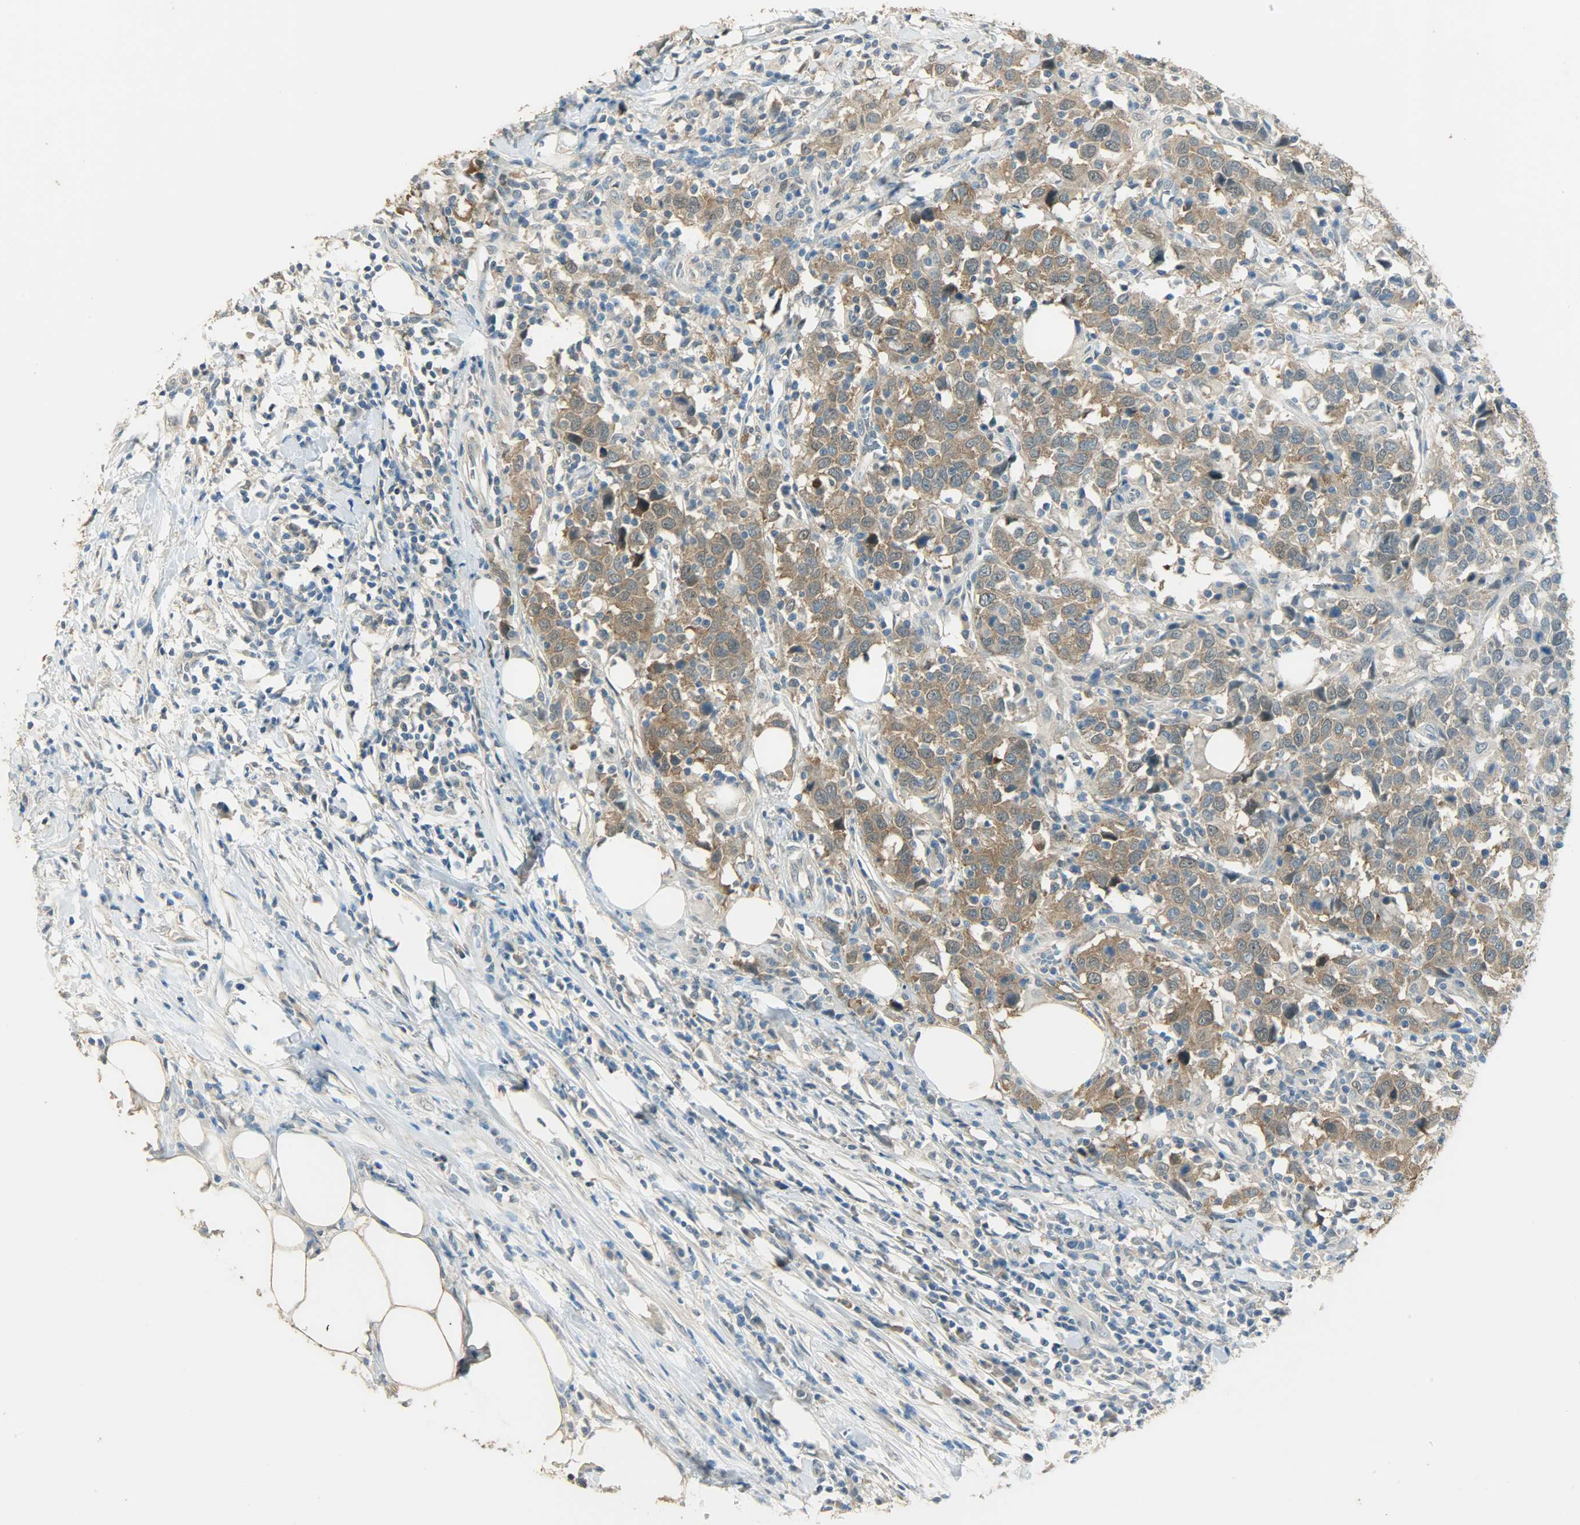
{"staining": {"intensity": "moderate", "quantity": ">75%", "location": "cytoplasmic/membranous"}, "tissue": "urothelial cancer", "cell_type": "Tumor cells", "image_type": "cancer", "snomed": [{"axis": "morphology", "description": "Urothelial carcinoma, High grade"}, {"axis": "topography", "description": "Urinary bladder"}], "caption": "A brown stain labels moderate cytoplasmic/membranous positivity of a protein in human high-grade urothelial carcinoma tumor cells.", "gene": "PRMT5", "patient": {"sex": "male", "age": 61}}